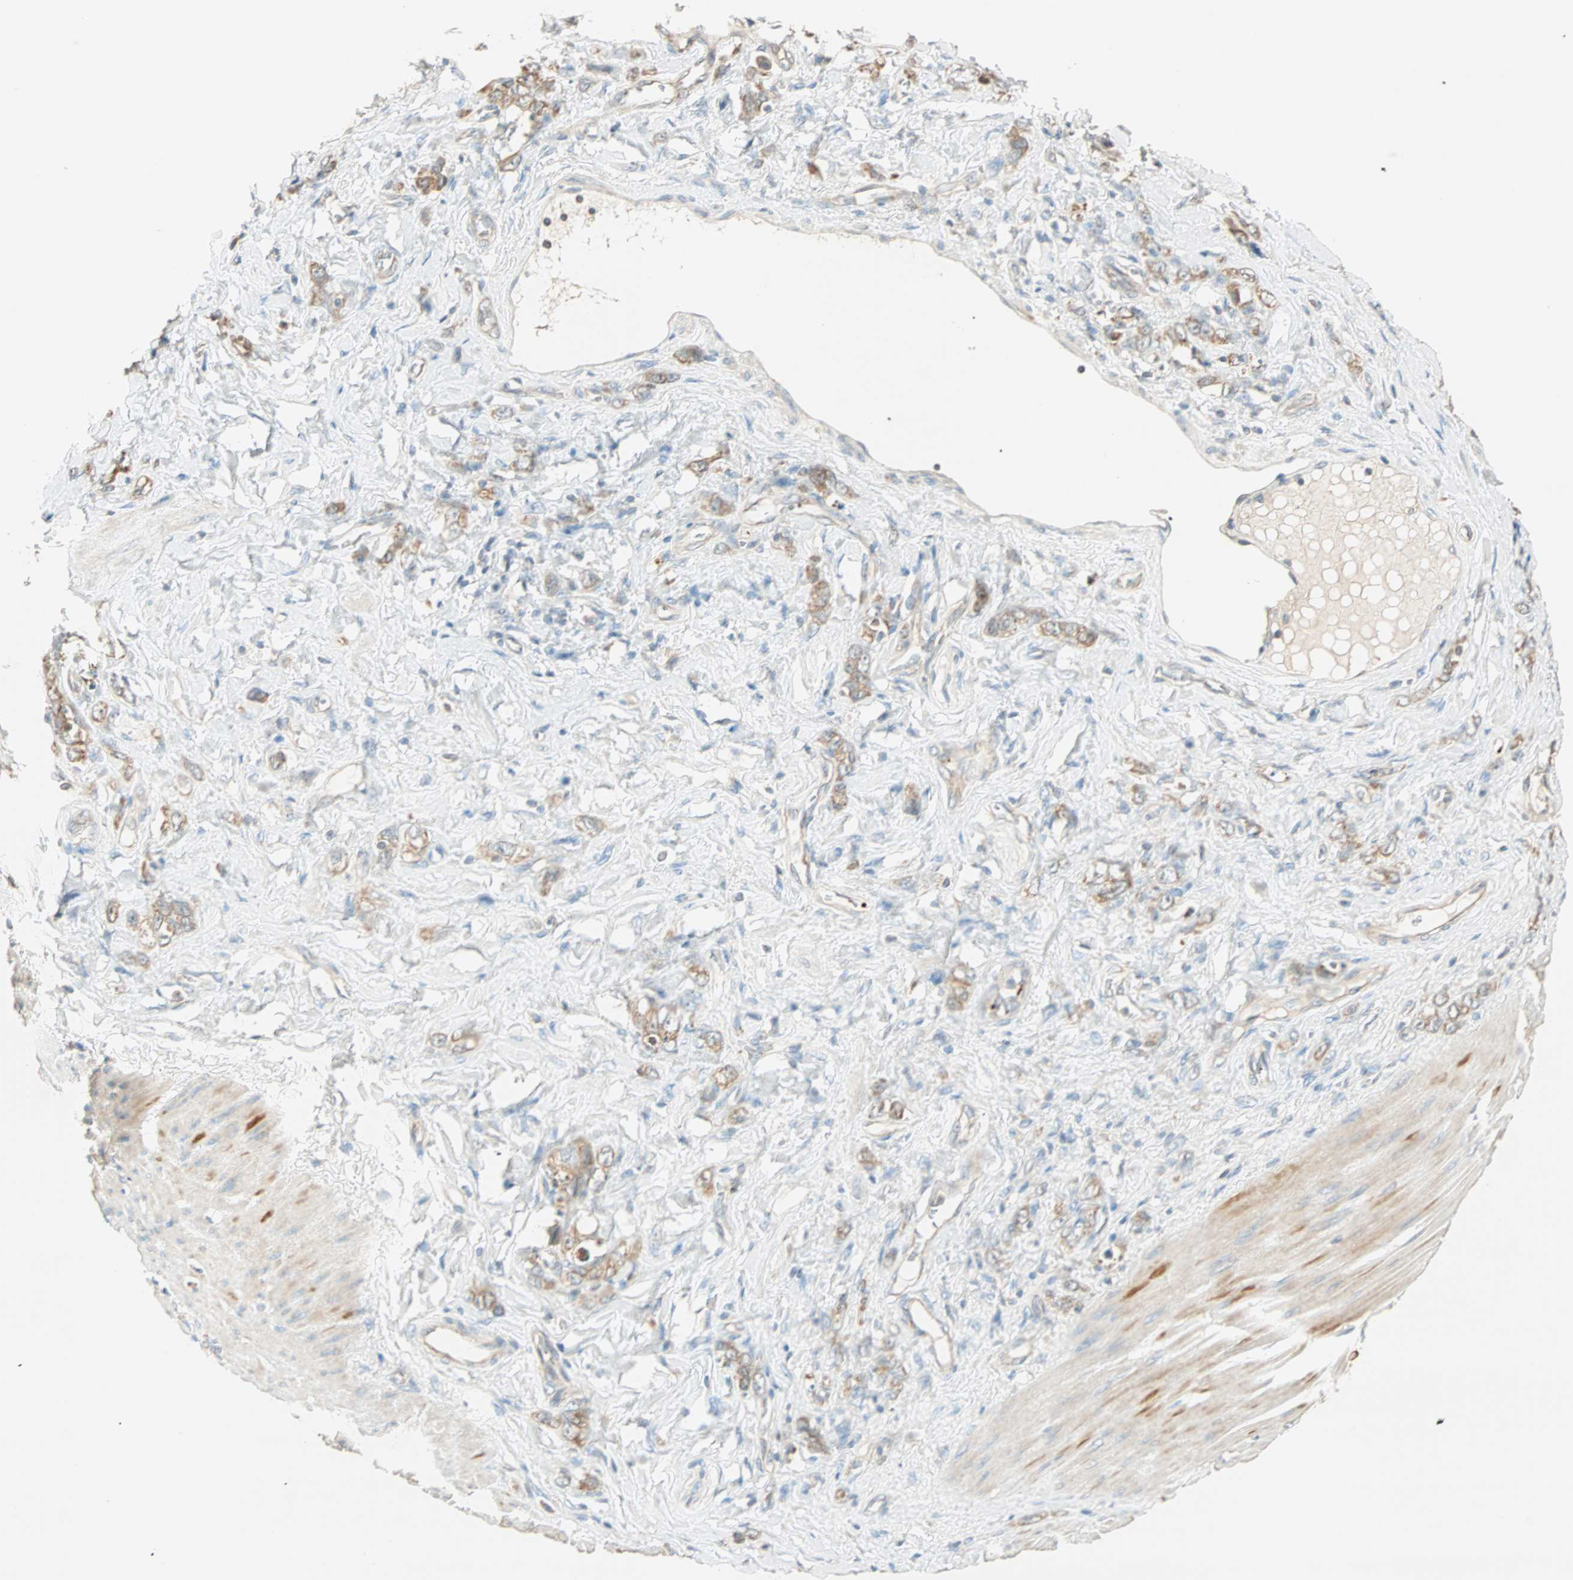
{"staining": {"intensity": "moderate", "quantity": "25%-75%", "location": "cytoplasmic/membranous"}, "tissue": "stomach cancer", "cell_type": "Tumor cells", "image_type": "cancer", "snomed": [{"axis": "morphology", "description": "Adenocarcinoma, NOS"}, {"axis": "topography", "description": "Stomach"}], "caption": "Immunohistochemical staining of stomach adenocarcinoma demonstrates moderate cytoplasmic/membranous protein positivity in about 25%-75% of tumor cells.", "gene": "RAD18", "patient": {"sex": "male", "age": 82}}